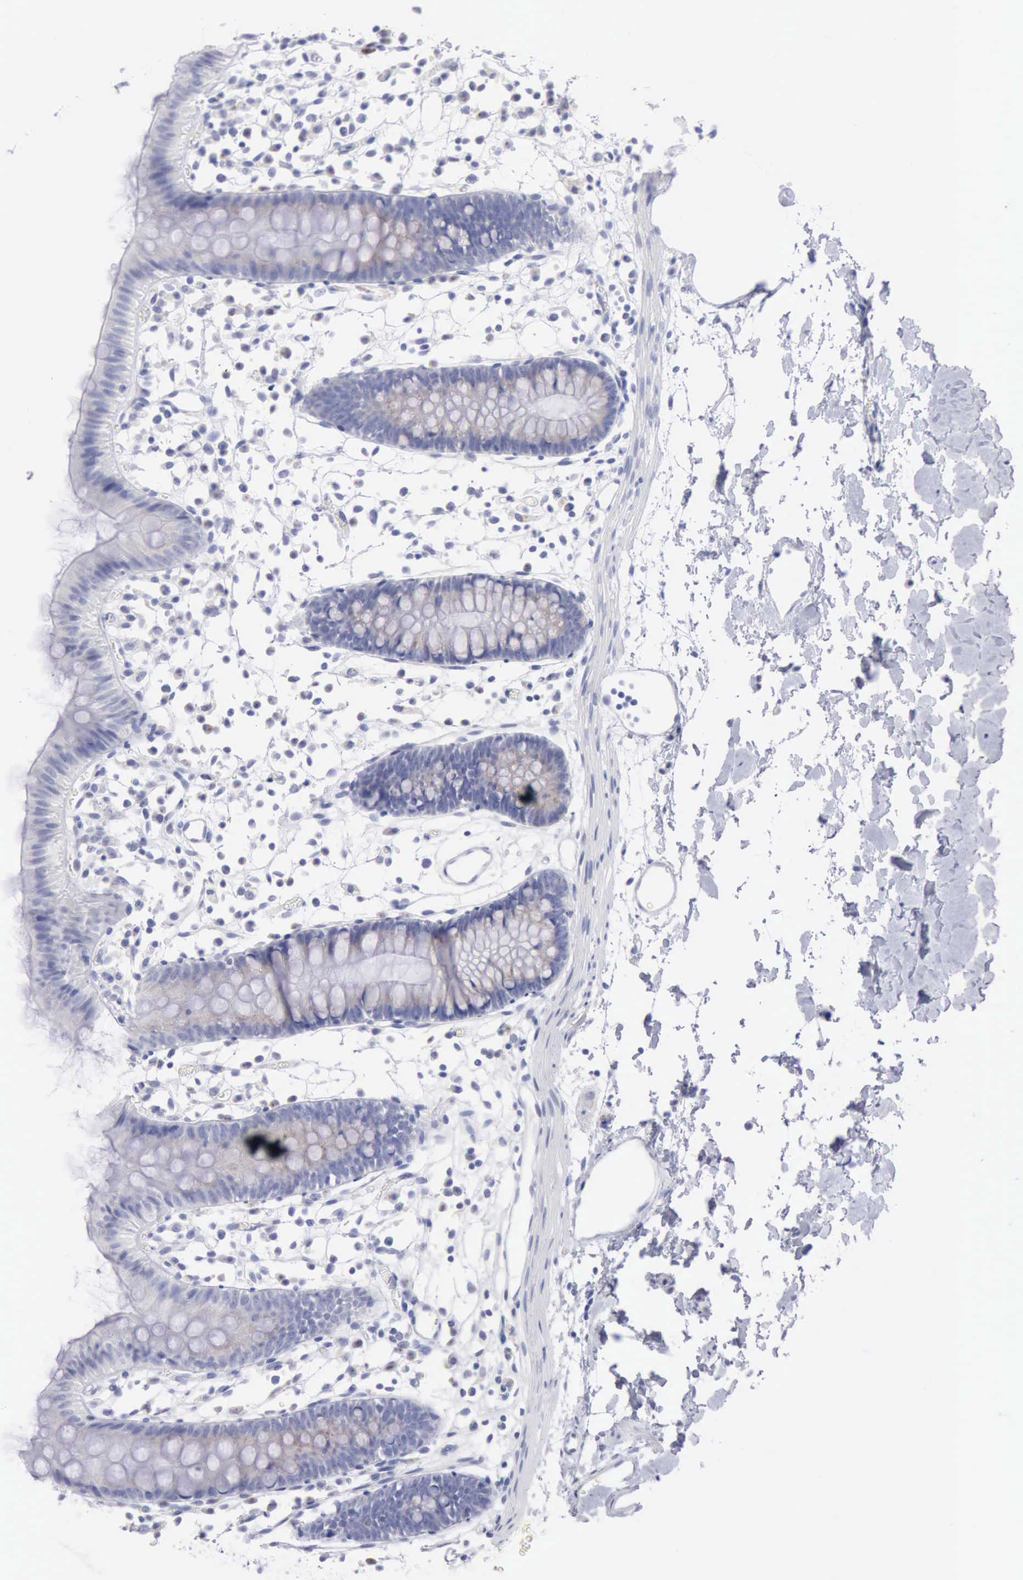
{"staining": {"intensity": "negative", "quantity": "none", "location": "none"}, "tissue": "colon", "cell_type": "Endothelial cells", "image_type": "normal", "snomed": [{"axis": "morphology", "description": "Normal tissue, NOS"}, {"axis": "topography", "description": "Colon"}], "caption": "Immunohistochemistry of unremarkable human colon exhibits no staining in endothelial cells.", "gene": "ANGEL1", "patient": {"sex": "male", "age": 14}}